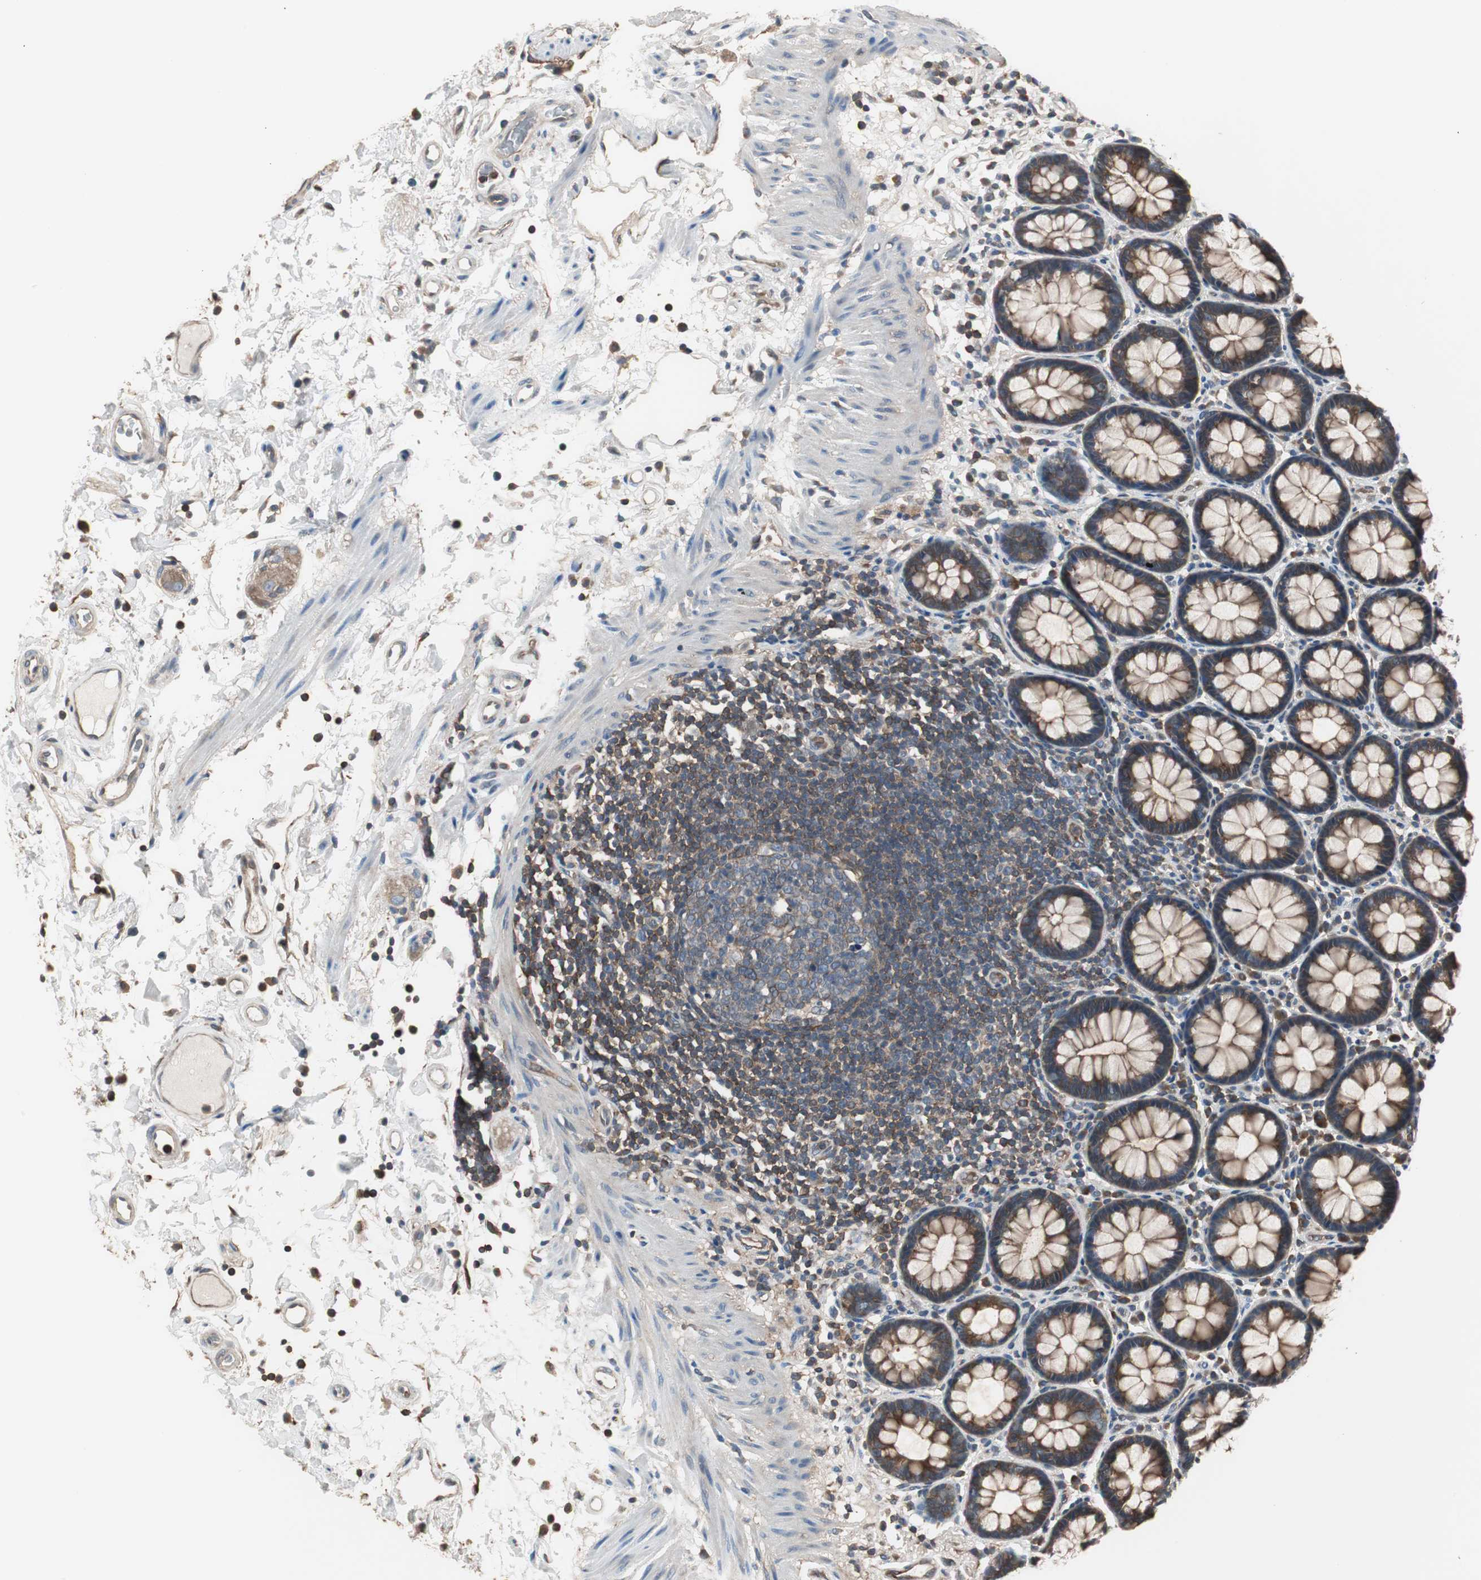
{"staining": {"intensity": "moderate", "quantity": ">75%", "location": "cytoplasmic/membranous"}, "tissue": "rectum", "cell_type": "Glandular cells", "image_type": "normal", "snomed": [{"axis": "morphology", "description": "Normal tissue, NOS"}, {"axis": "topography", "description": "Rectum"}], "caption": "IHC of unremarkable human rectum displays medium levels of moderate cytoplasmic/membranous positivity in approximately >75% of glandular cells. Nuclei are stained in blue.", "gene": "CAPNS1", "patient": {"sex": "male", "age": 92}}